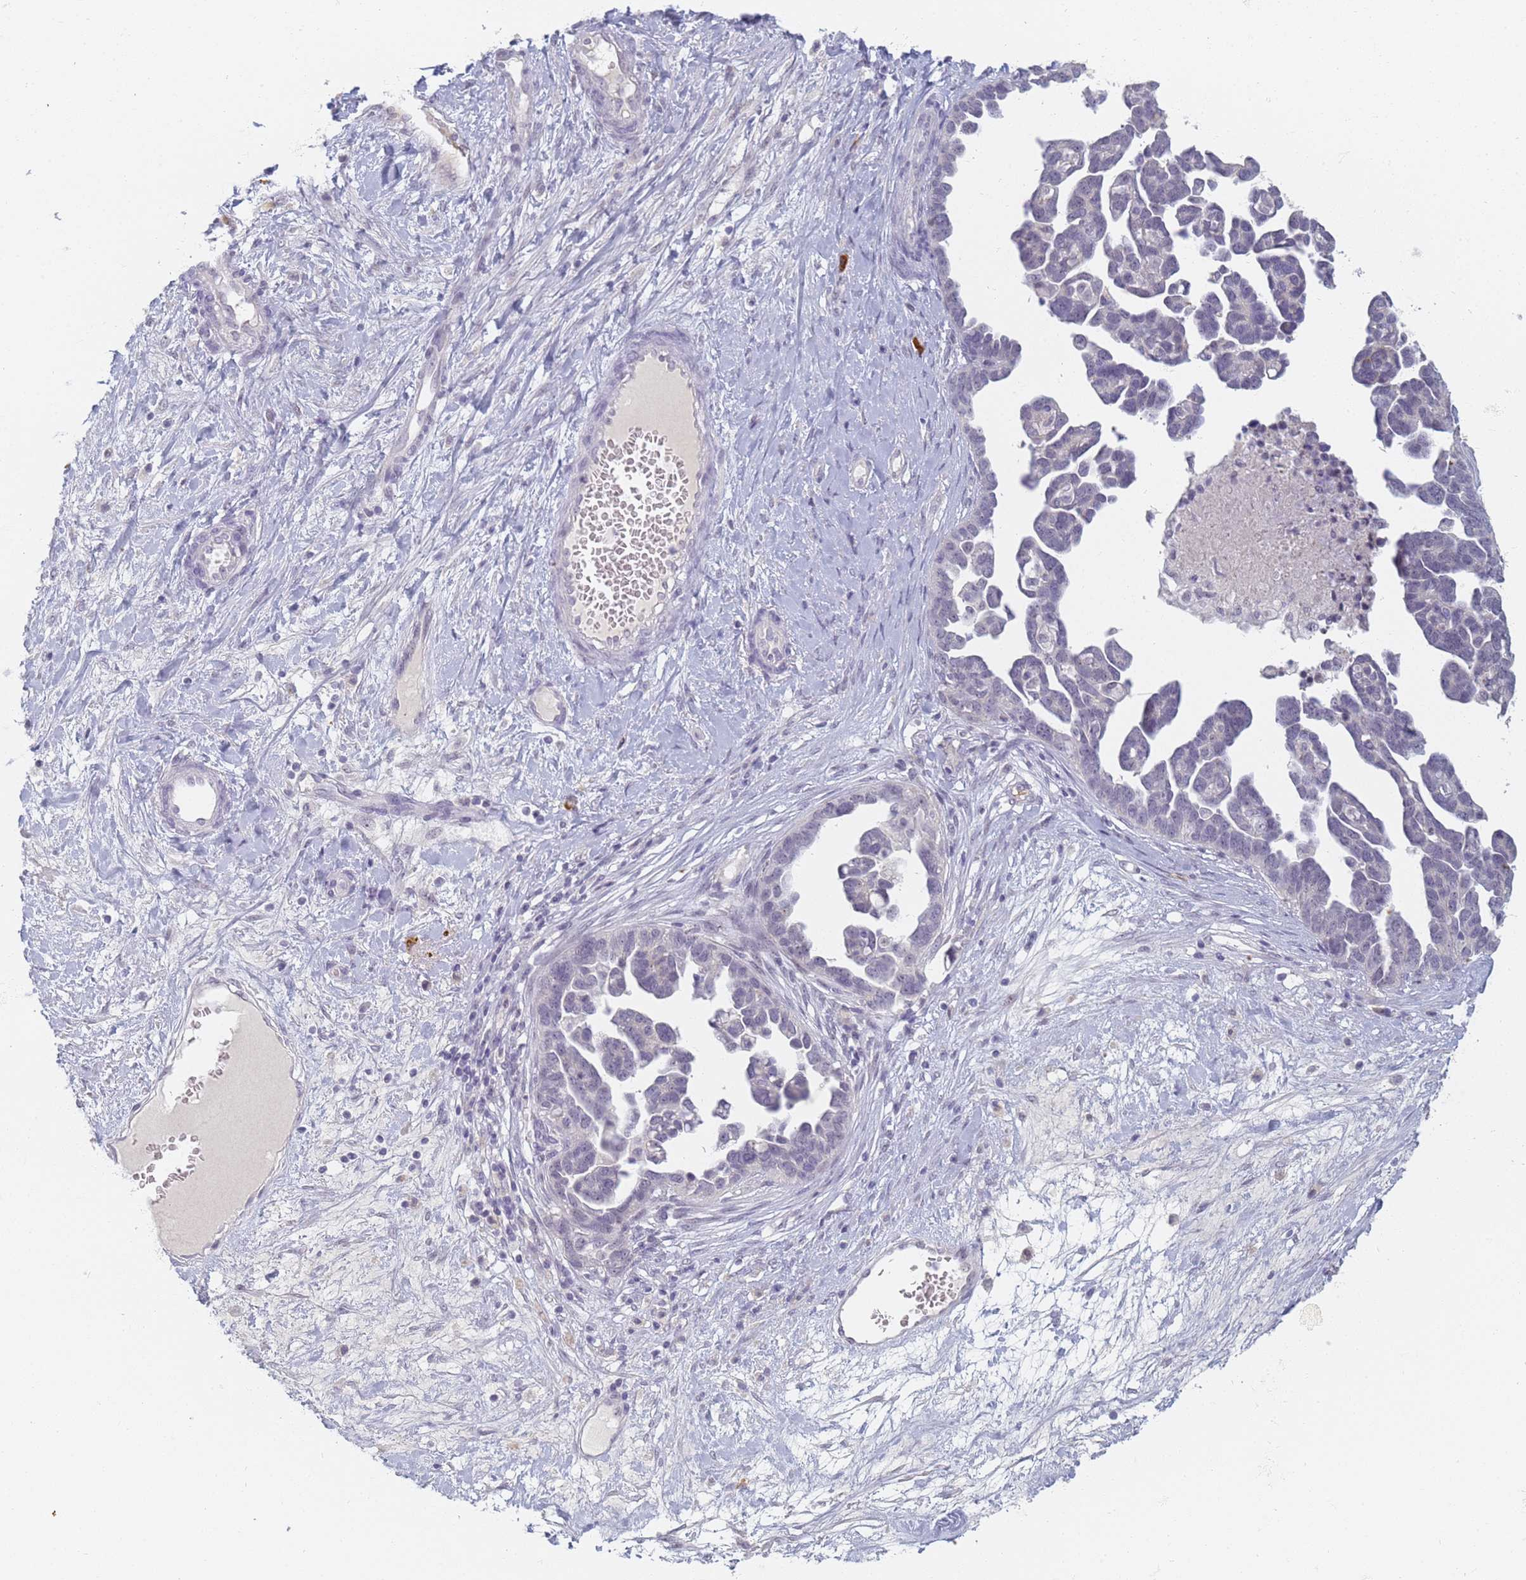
{"staining": {"intensity": "negative", "quantity": "none", "location": "none"}, "tissue": "ovarian cancer", "cell_type": "Tumor cells", "image_type": "cancer", "snomed": [{"axis": "morphology", "description": "Cystadenocarcinoma, serous, NOS"}, {"axis": "topography", "description": "Ovary"}], "caption": "This histopathology image is of ovarian cancer (serous cystadenocarcinoma) stained with IHC to label a protein in brown with the nuclei are counter-stained blue. There is no positivity in tumor cells. The staining was performed using DAB (3,3'-diaminobenzidine) to visualize the protein expression in brown, while the nuclei were stained in blue with hematoxylin (Magnification: 20x).", "gene": "SLC38A9", "patient": {"sex": "female", "age": 54}}